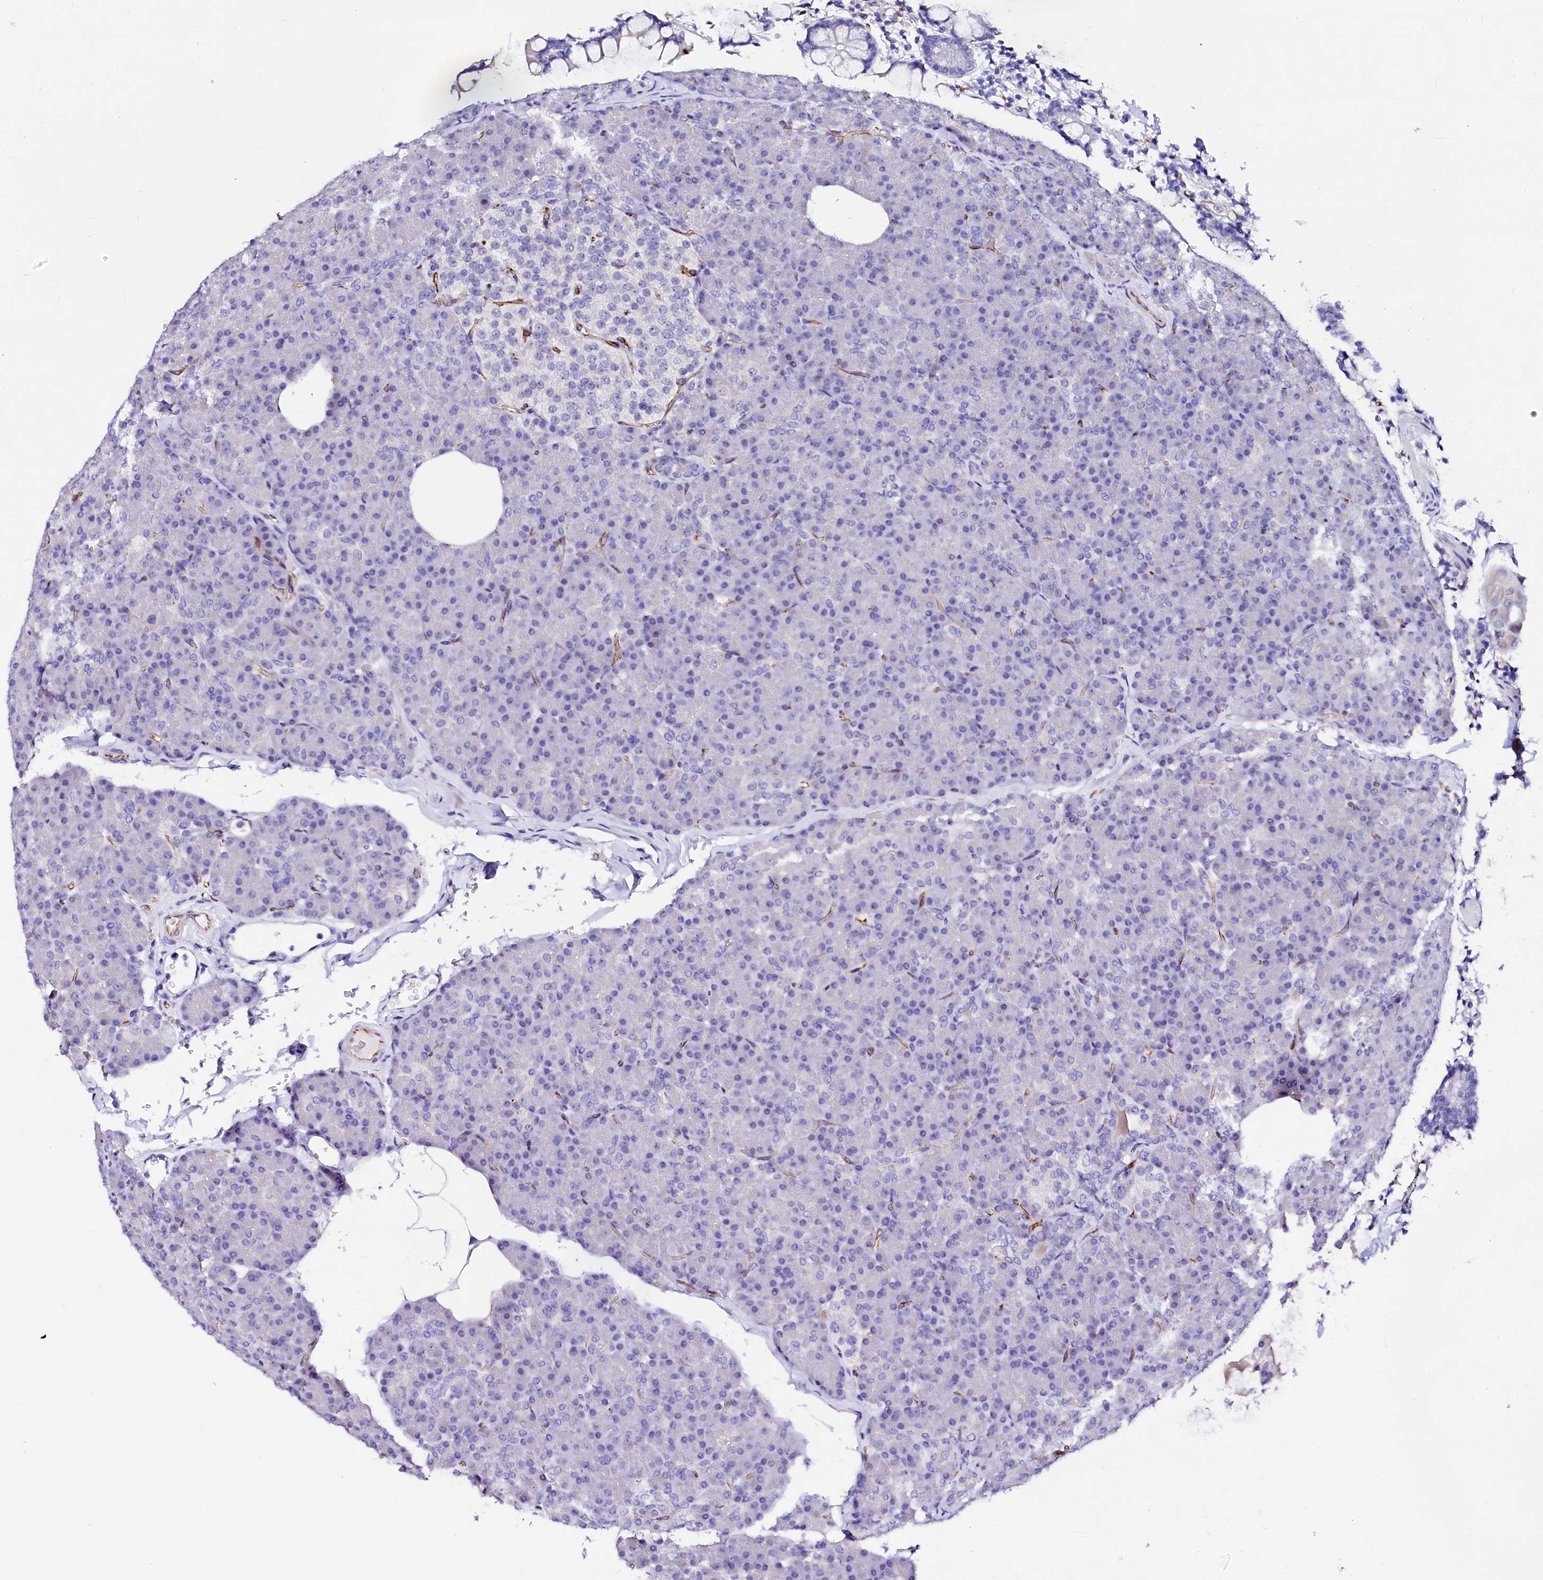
{"staining": {"intensity": "moderate", "quantity": "<25%", "location": "nuclear"}, "tissue": "pancreas", "cell_type": "Exocrine glandular cells", "image_type": "normal", "snomed": [{"axis": "morphology", "description": "Normal tissue, NOS"}, {"axis": "topography", "description": "Pancreas"}], "caption": "Unremarkable pancreas was stained to show a protein in brown. There is low levels of moderate nuclear staining in about <25% of exocrine glandular cells. (Brightfield microscopy of DAB IHC at high magnification).", "gene": "SFR1", "patient": {"sex": "female", "age": 43}}